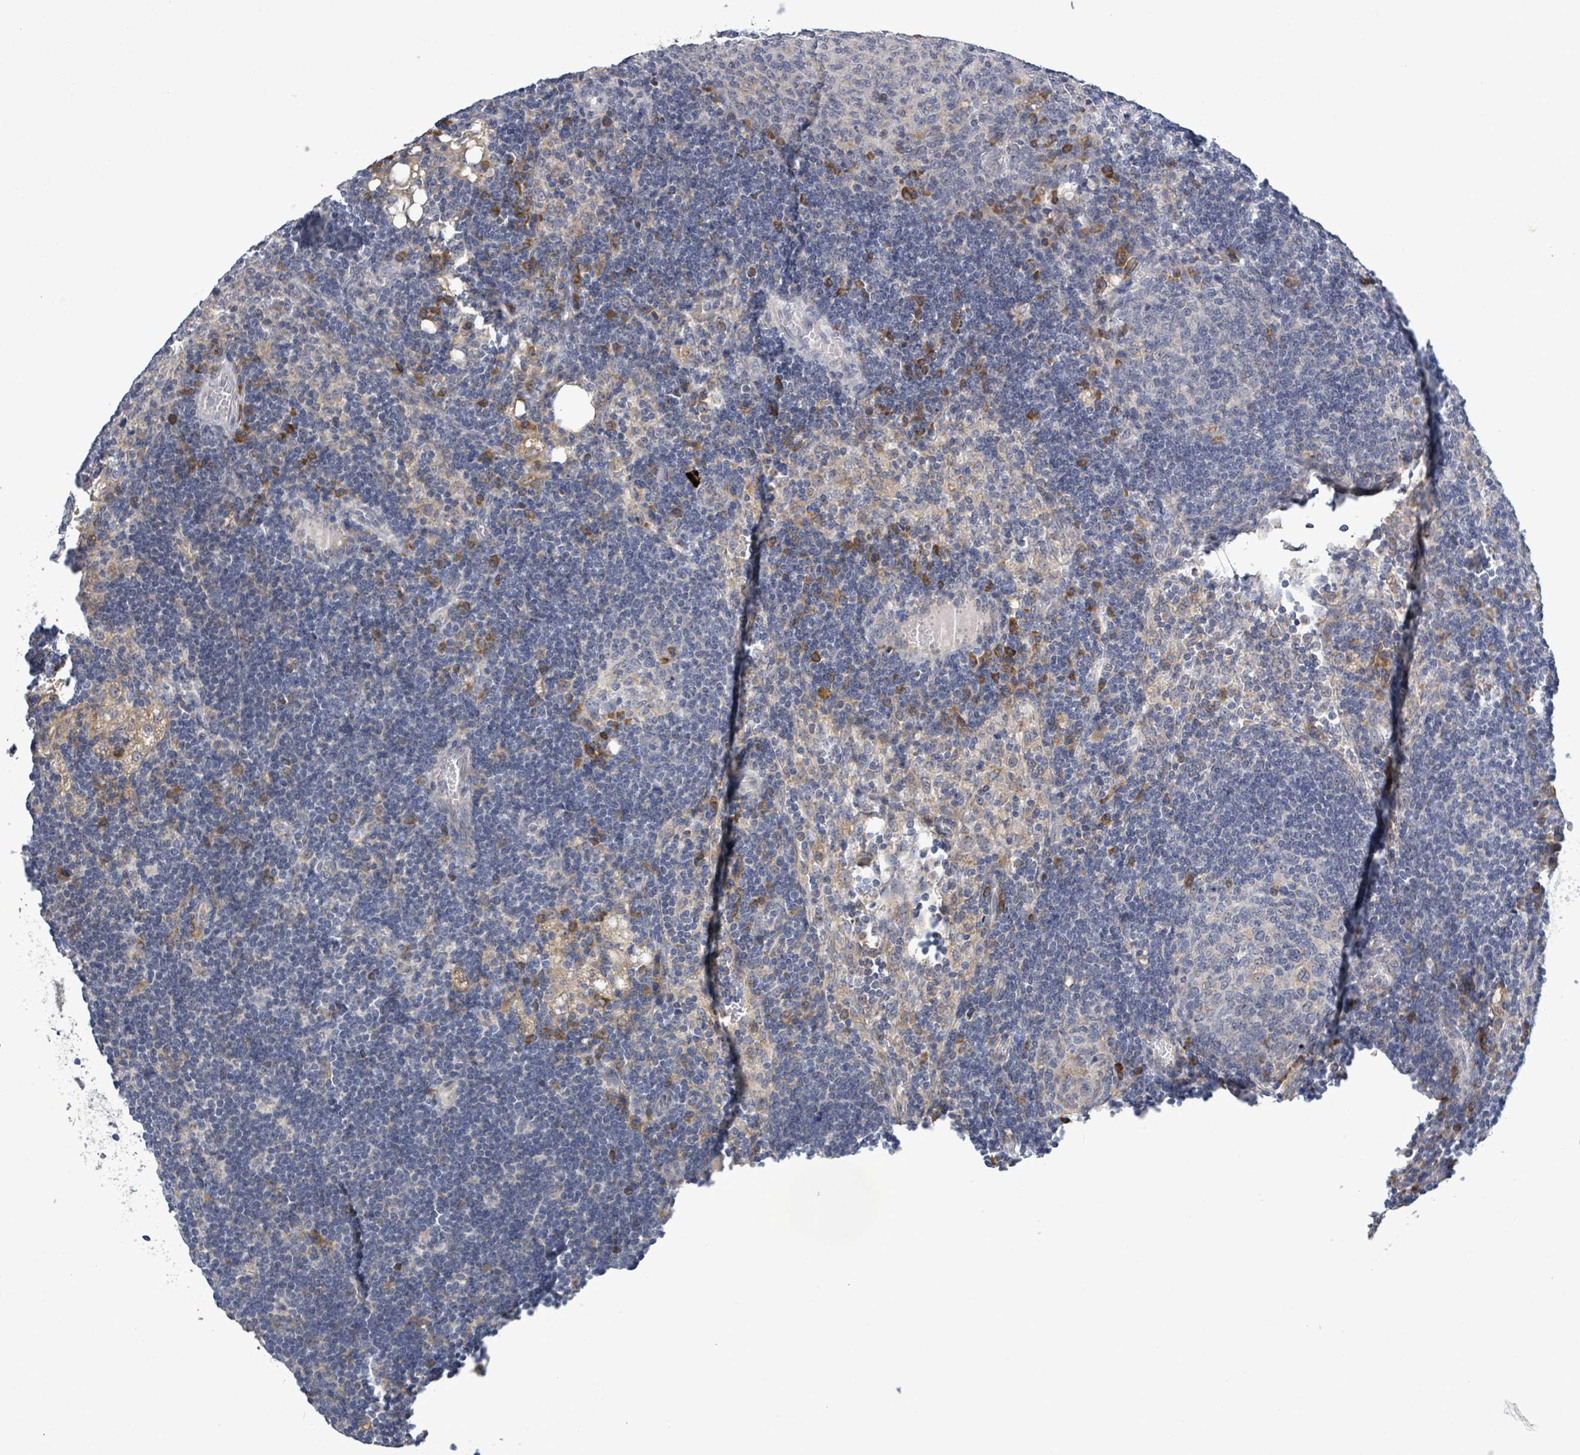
{"staining": {"intensity": "moderate", "quantity": "<25%", "location": "cytoplasmic/membranous"}, "tissue": "lymph node", "cell_type": "Germinal center cells", "image_type": "normal", "snomed": [{"axis": "morphology", "description": "Normal tissue, NOS"}, {"axis": "topography", "description": "Lymph node"}], "caption": "Immunohistochemistry (IHC) staining of benign lymph node, which exhibits low levels of moderate cytoplasmic/membranous positivity in approximately <25% of germinal center cells indicating moderate cytoplasmic/membranous protein positivity. The staining was performed using DAB (brown) for protein detection and nuclei were counterstained in hematoxylin (blue).", "gene": "ATP13A1", "patient": {"sex": "female", "age": 73}}